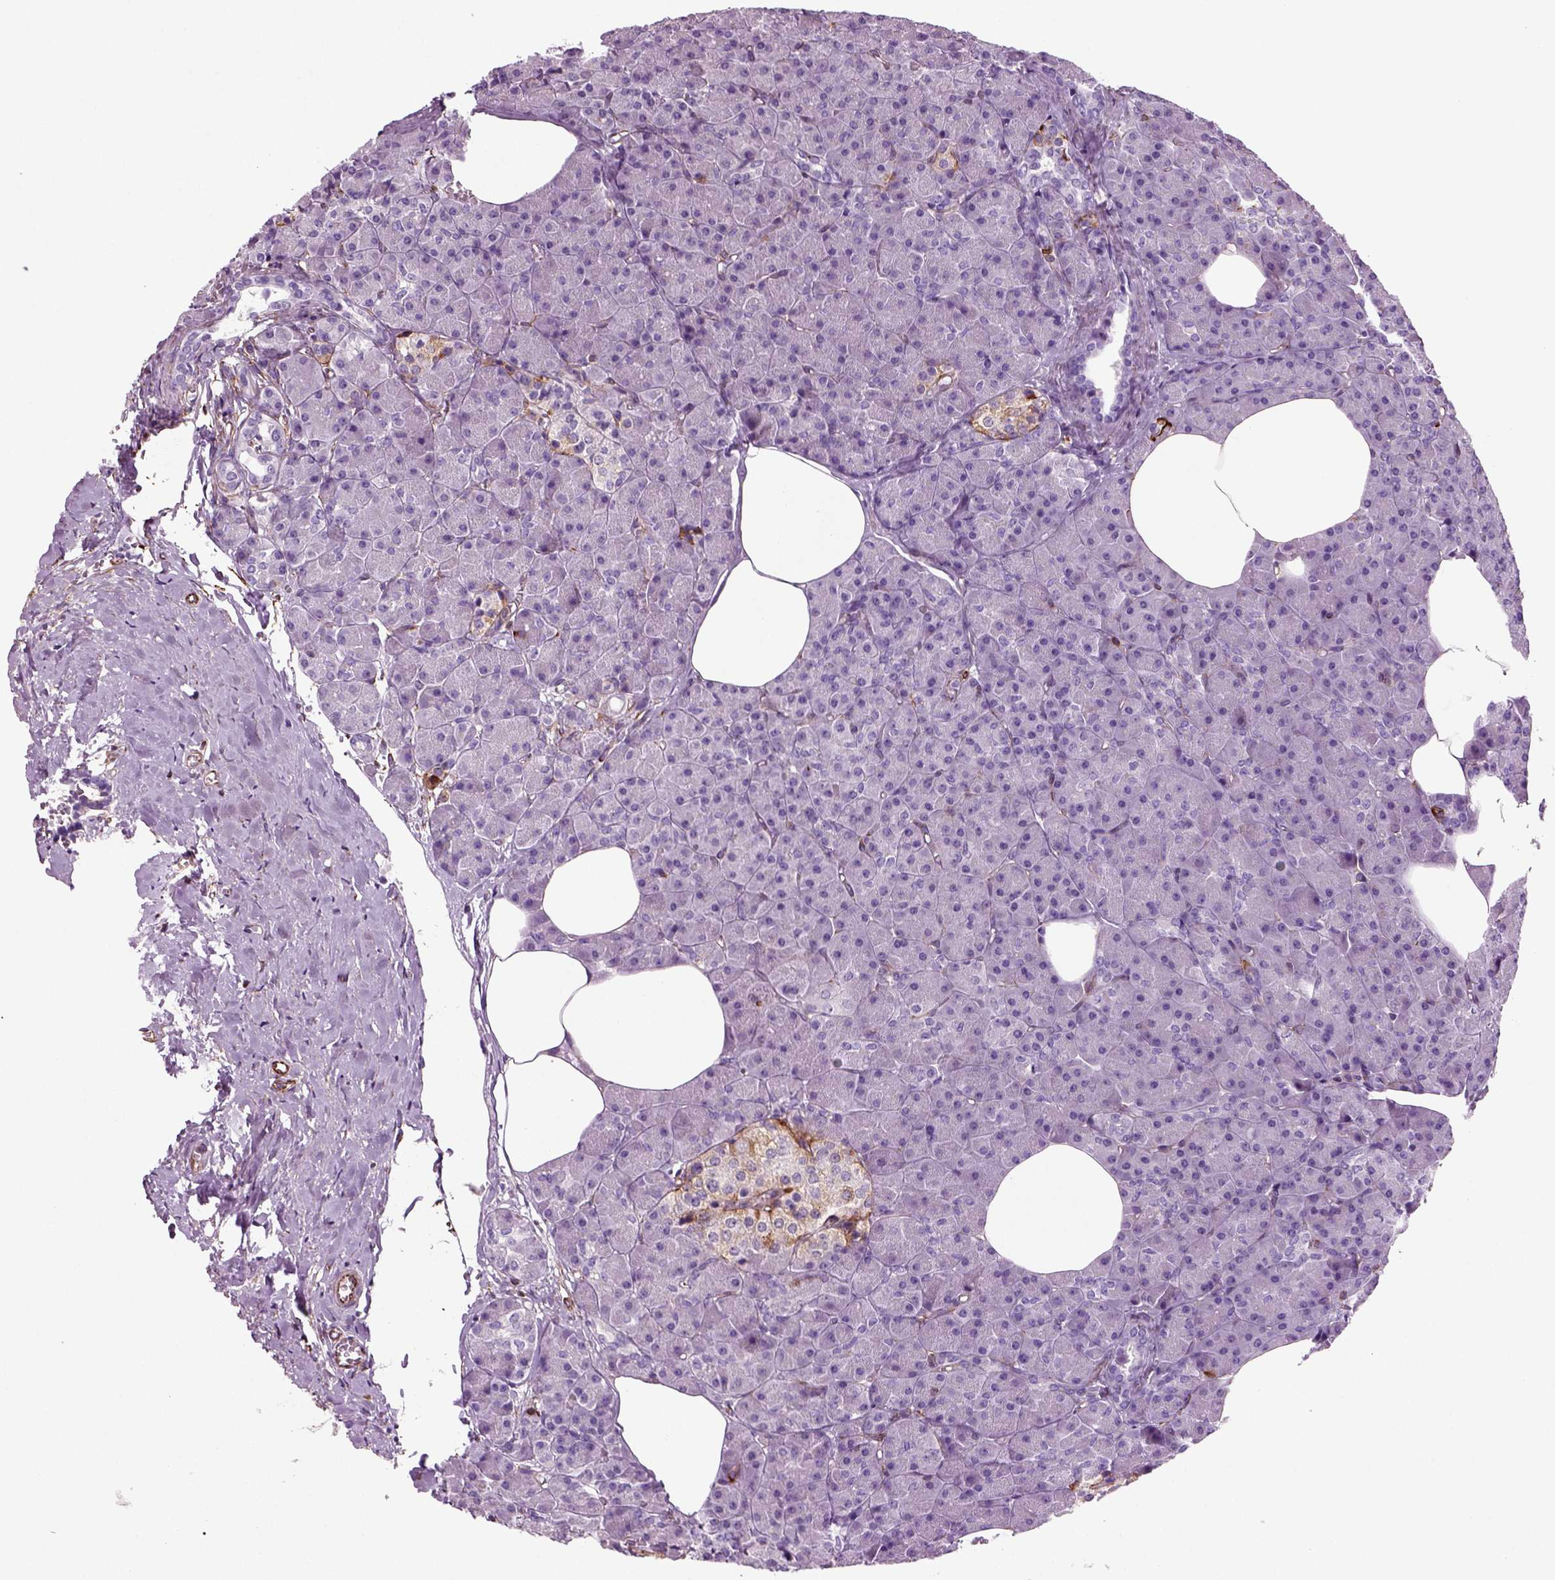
{"staining": {"intensity": "negative", "quantity": "none", "location": "none"}, "tissue": "pancreas", "cell_type": "Exocrine glandular cells", "image_type": "normal", "snomed": [{"axis": "morphology", "description": "Normal tissue, NOS"}, {"axis": "topography", "description": "Pancreas"}], "caption": "The immunohistochemistry micrograph has no significant staining in exocrine glandular cells of pancreas. The staining was performed using DAB to visualize the protein expression in brown, while the nuclei were stained in blue with hematoxylin (Magnification: 20x).", "gene": "ACER3", "patient": {"sex": "female", "age": 45}}